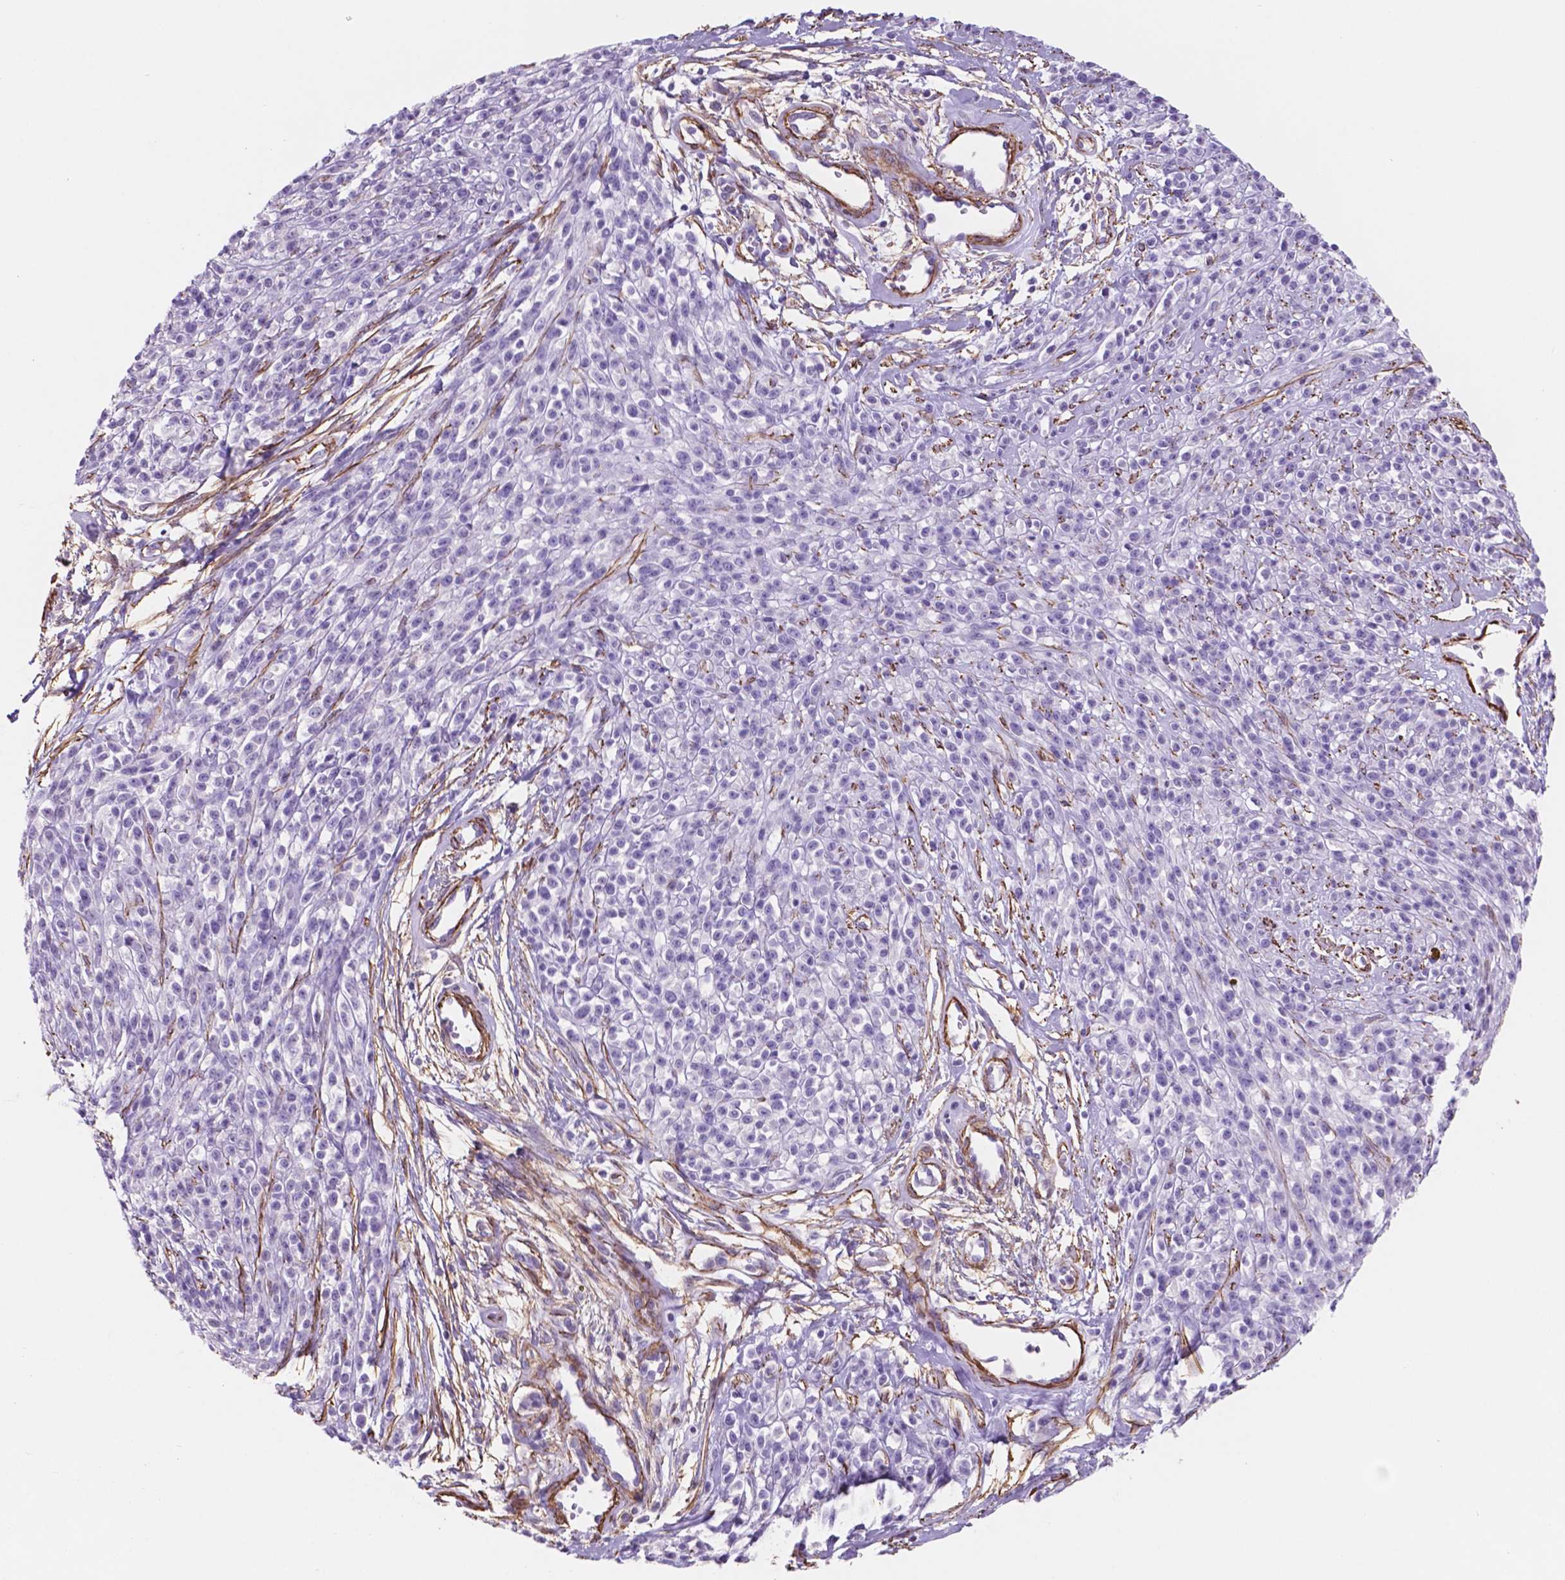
{"staining": {"intensity": "negative", "quantity": "none", "location": "none"}, "tissue": "melanoma", "cell_type": "Tumor cells", "image_type": "cancer", "snomed": [{"axis": "morphology", "description": "Malignant melanoma, NOS"}, {"axis": "topography", "description": "Skin"}, {"axis": "topography", "description": "Skin of trunk"}], "caption": "The IHC image has no significant staining in tumor cells of malignant melanoma tissue.", "gene": "TOR2A", "patient": {"sex": "male", "age": 74}}